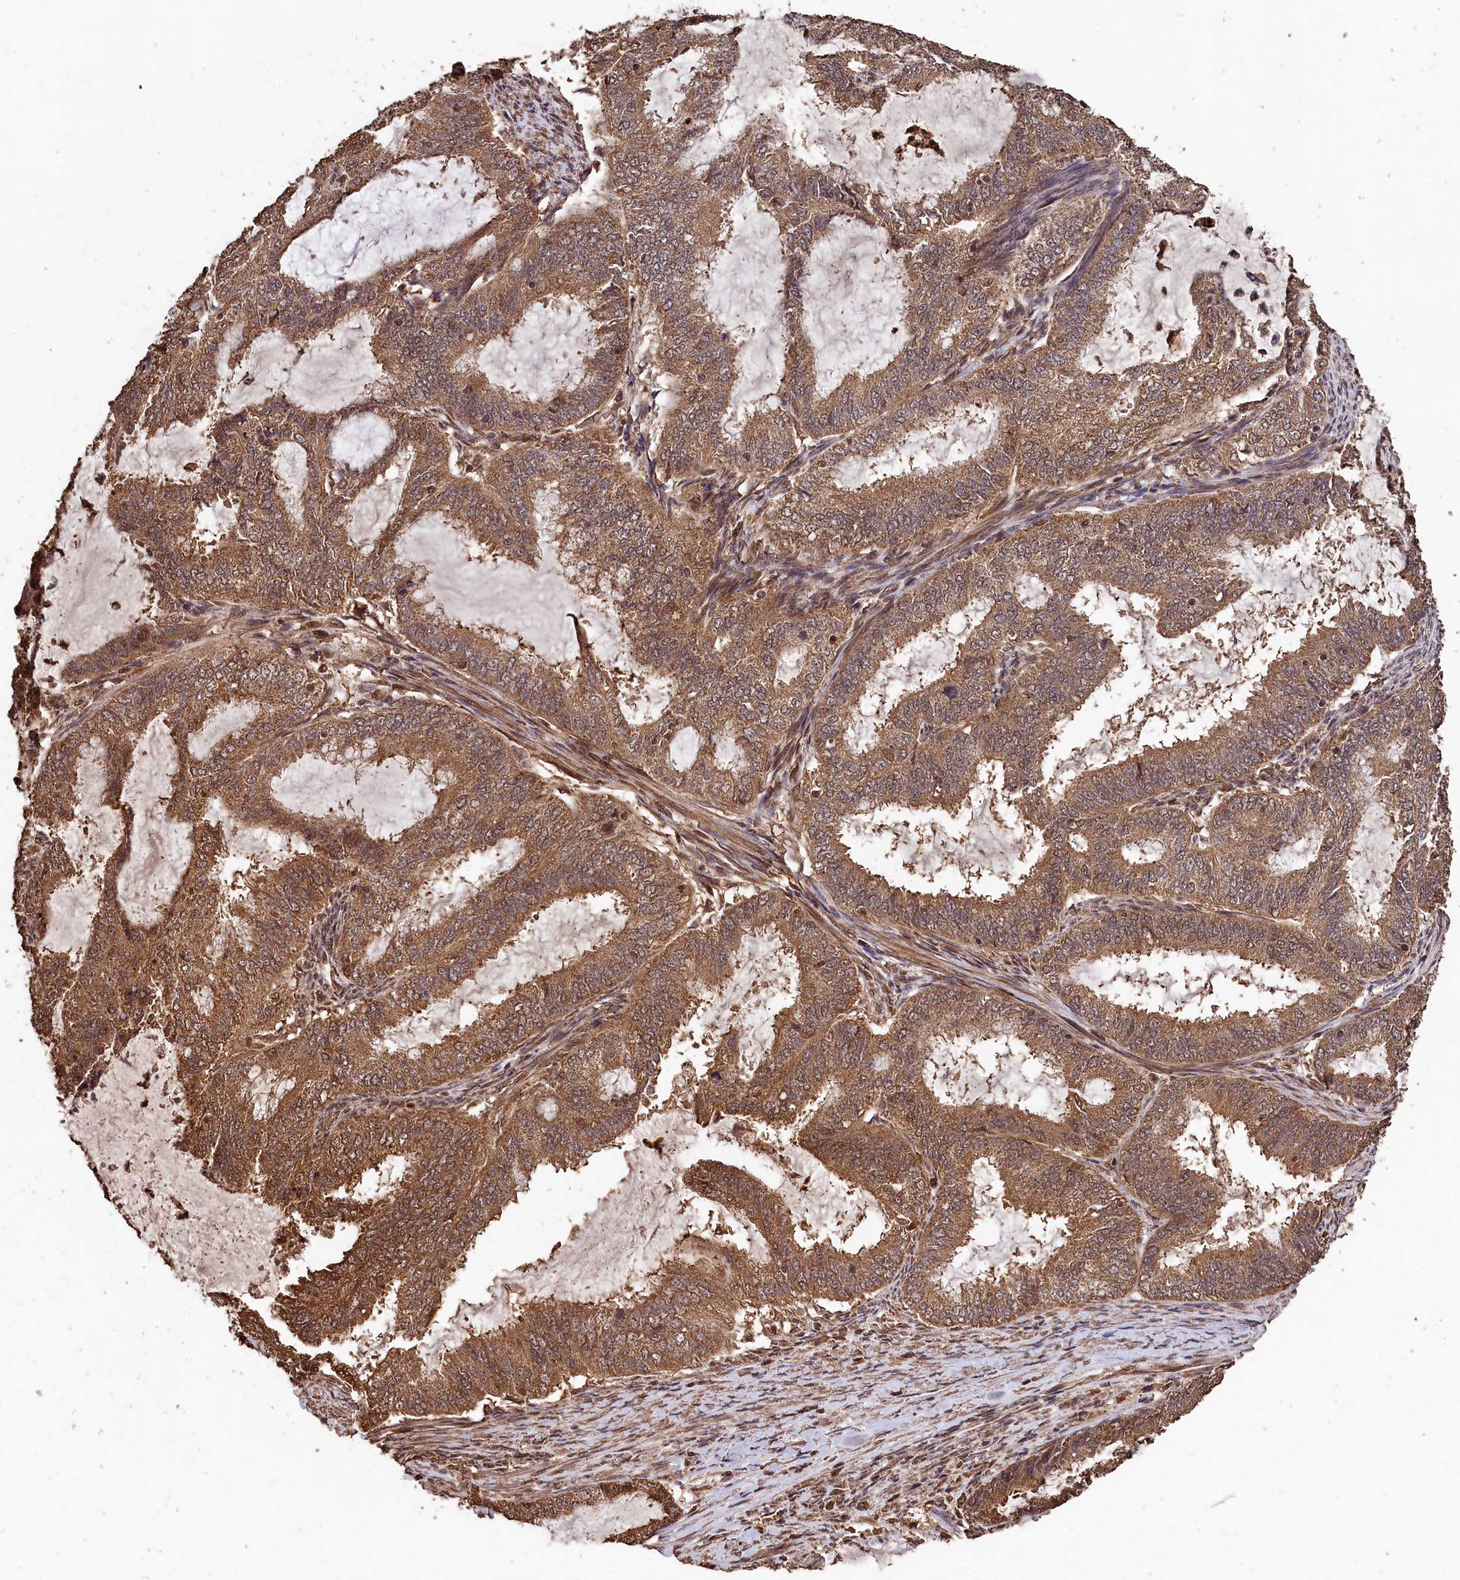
{"staining": {"intensity": "moderate", "quantity": ">75%", "location": "cytoplasmic/membranous,nuclear"}, "tissue": "endometrial cancer", "cell_type": "Tumor cells", "image_type": "cancer", "snomed": [{"axis": "morphology", "description": "Adenocarcinoma, NOS"}, {"axis": "topography", "description": "Endometrium"}], "caption": "IHC staining of endometrial cancer, which shows medium levels of moderate cytoplasmic/membranous and nuclear positivity in about >75% of tumor cells indicating moderate cytoplasmic/membranous and nuclear protein staining. The staining was performed using DAB (brown) for protein detection and nuclei were counterstained in hematoxylin (blue).", "gene": "CEP57L1", "patient": {"sex": "female", "age": 51}}